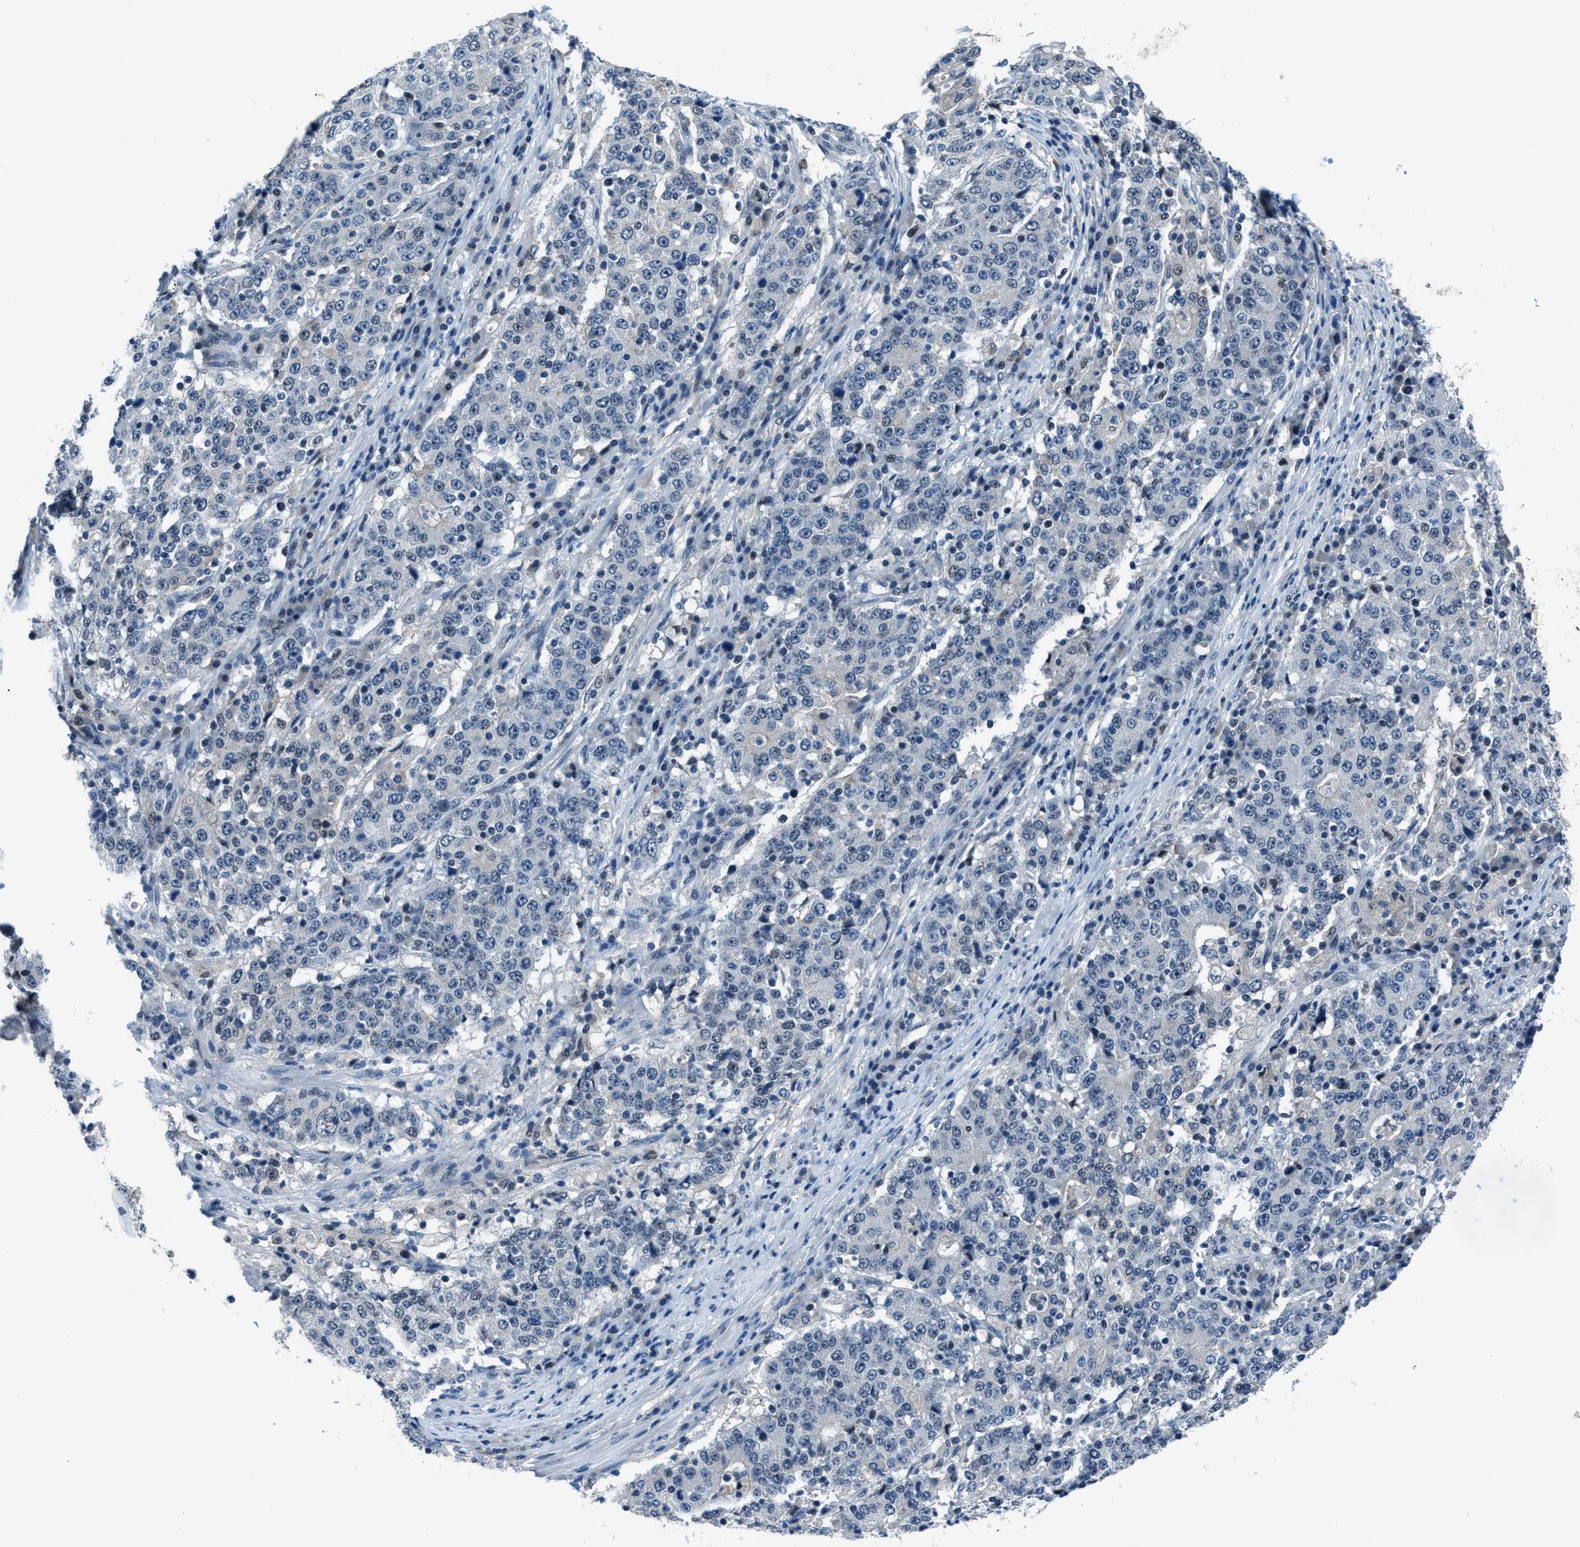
{"staining": {"intensity": "negative", "quantity": "none", "location": "none"}, "tissue": "stomach cancer", "cell_type": "Tumor cells", "image_type": "cancer", "snomed": [{"axis": "morphology", "description": "Adenocarcinoma, NOS"}, {"axis": "topography", "description": "Stomach"}], "caption": "Immunohistochemical staining of human adenocarcinoma (stomach) reveals no significant positivity in tumor cells.", "gene": "DUSP19", "patient": {"sex": "male", "age": 59}}